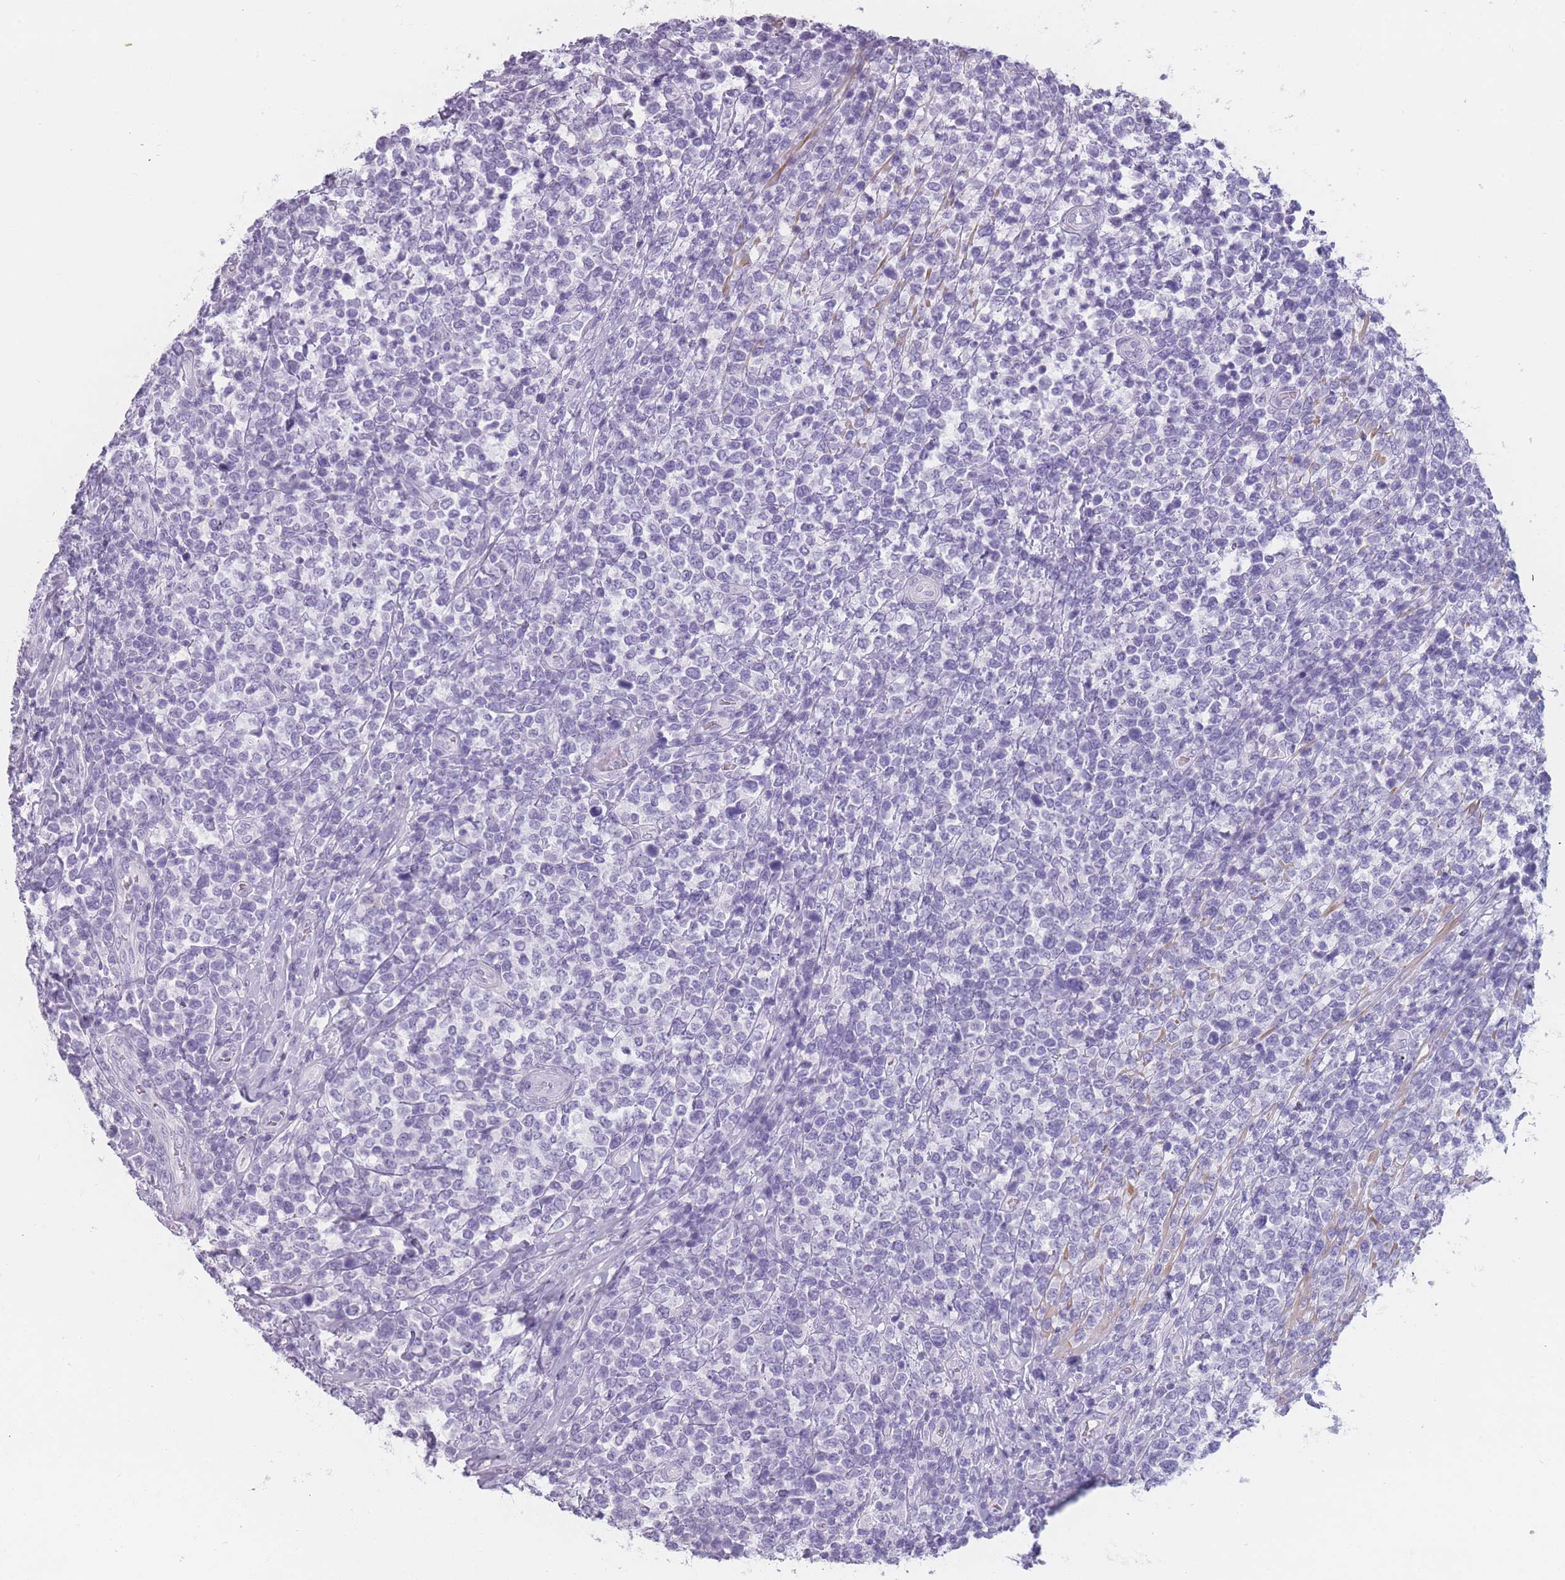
{"staining": {"intensity": "negative", "quantity": "none", "location": "none"}, "tissue": "lymphoma", "cell_type": "Tumor cells", "image_type": "cancer", "snomed": [{"axis": "morphology", "description": "Malignant lymphoma, non-Hodgkin's type, High grade"}, {"axis": "topography", "description": "Soft tissue"}], "caption": "The image exhibits no staining of tumor cells in high-grade malignant lymphoma, non-Hodgkin's type.", "gene": "PPFIA3", "patient": {"sex": "female", "age": 56}}